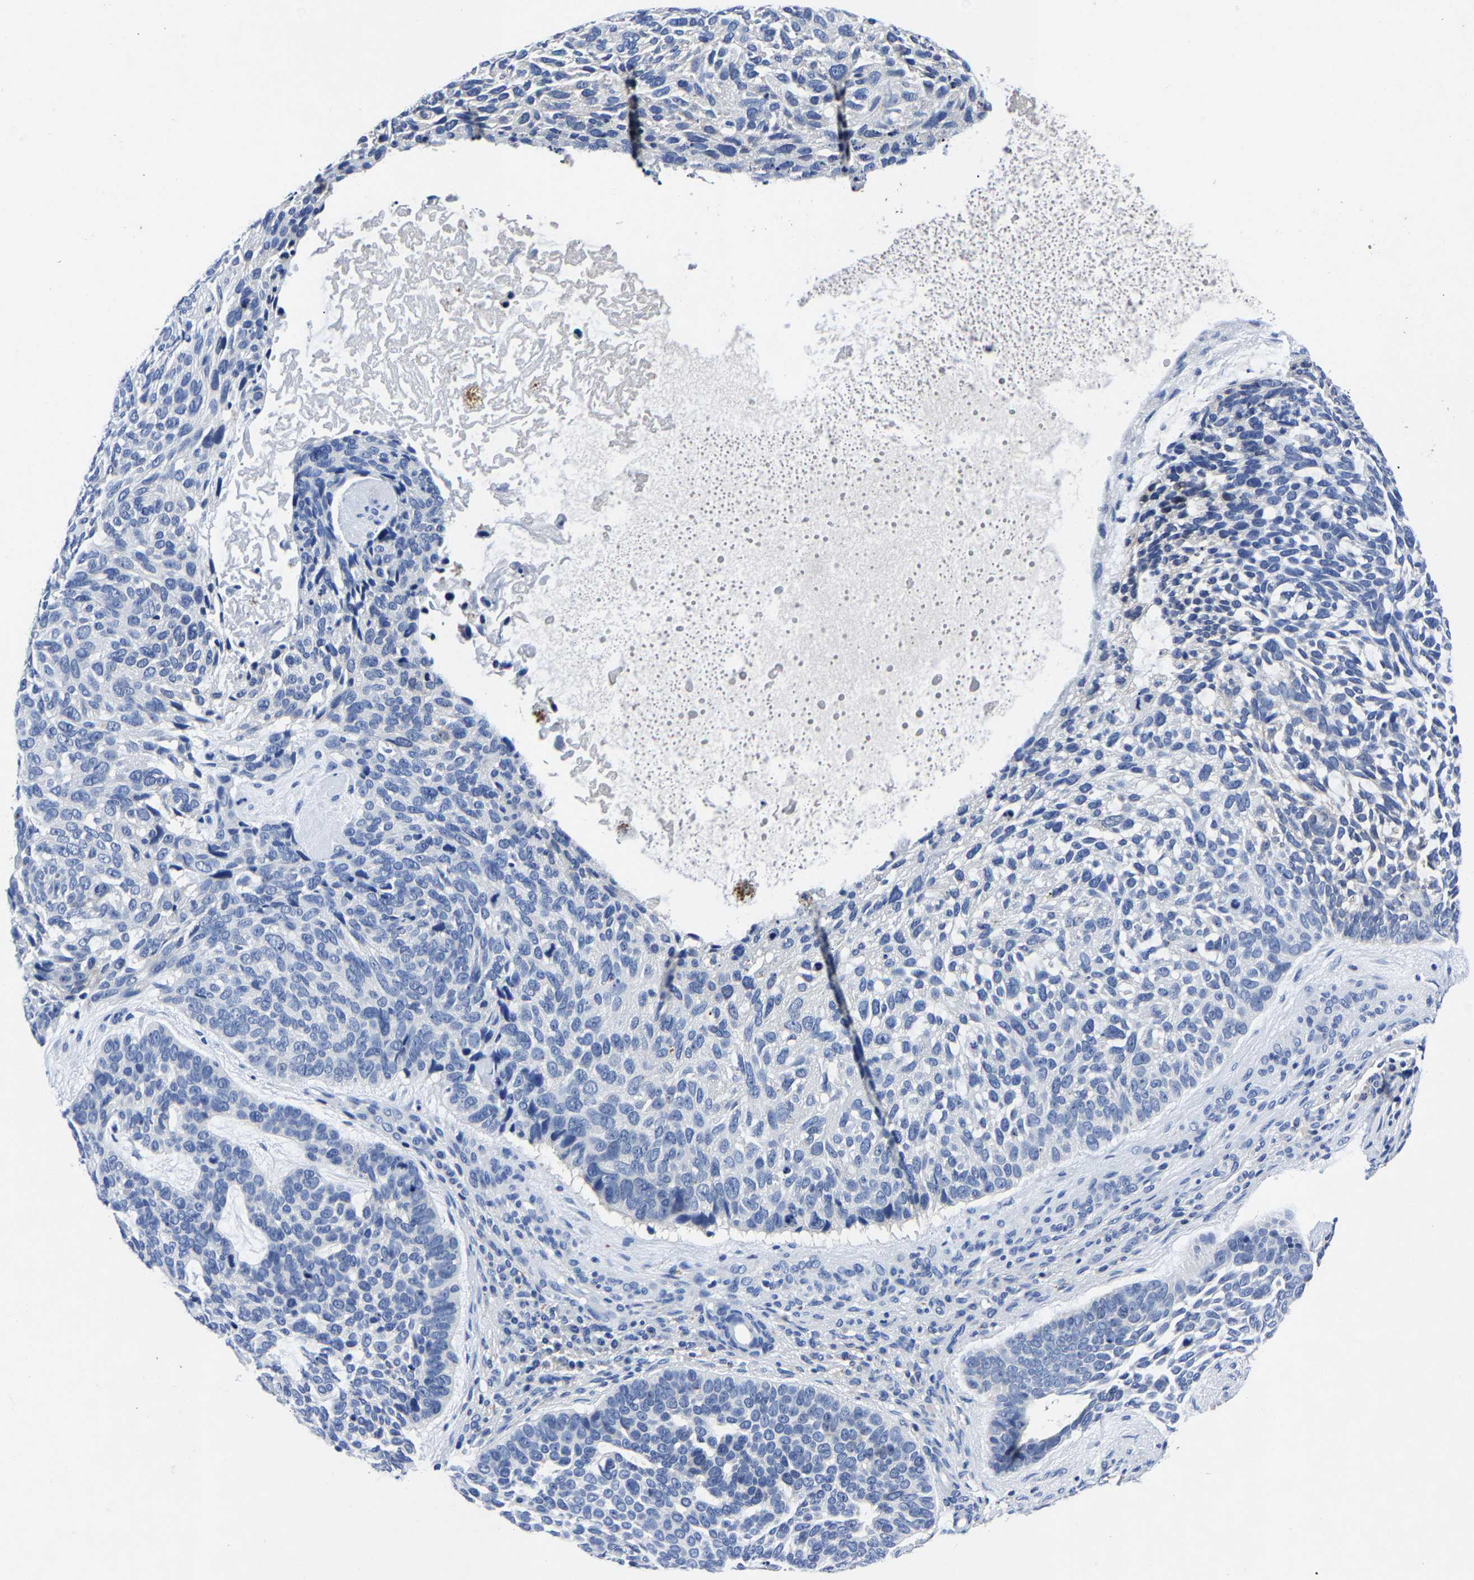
{"staining": {"intensity": "negative", "quantity": "none", "location": "none"}, "tissue": "skin cancer", "cell_type": "Tumor cells", "image_type": "cancer", "snomed": [{"axis": "morphology", "description": "Basal cell carcinoma"}, {"axis": "topography", "description": "Skin"}, {"axis": "topography", "description": "Skin of head"}], "caption": "Tumor cells are negative for protein expression in human skin cancer.", "gene": "PSPH", "patient": {"sex": "female", "age": 85}}